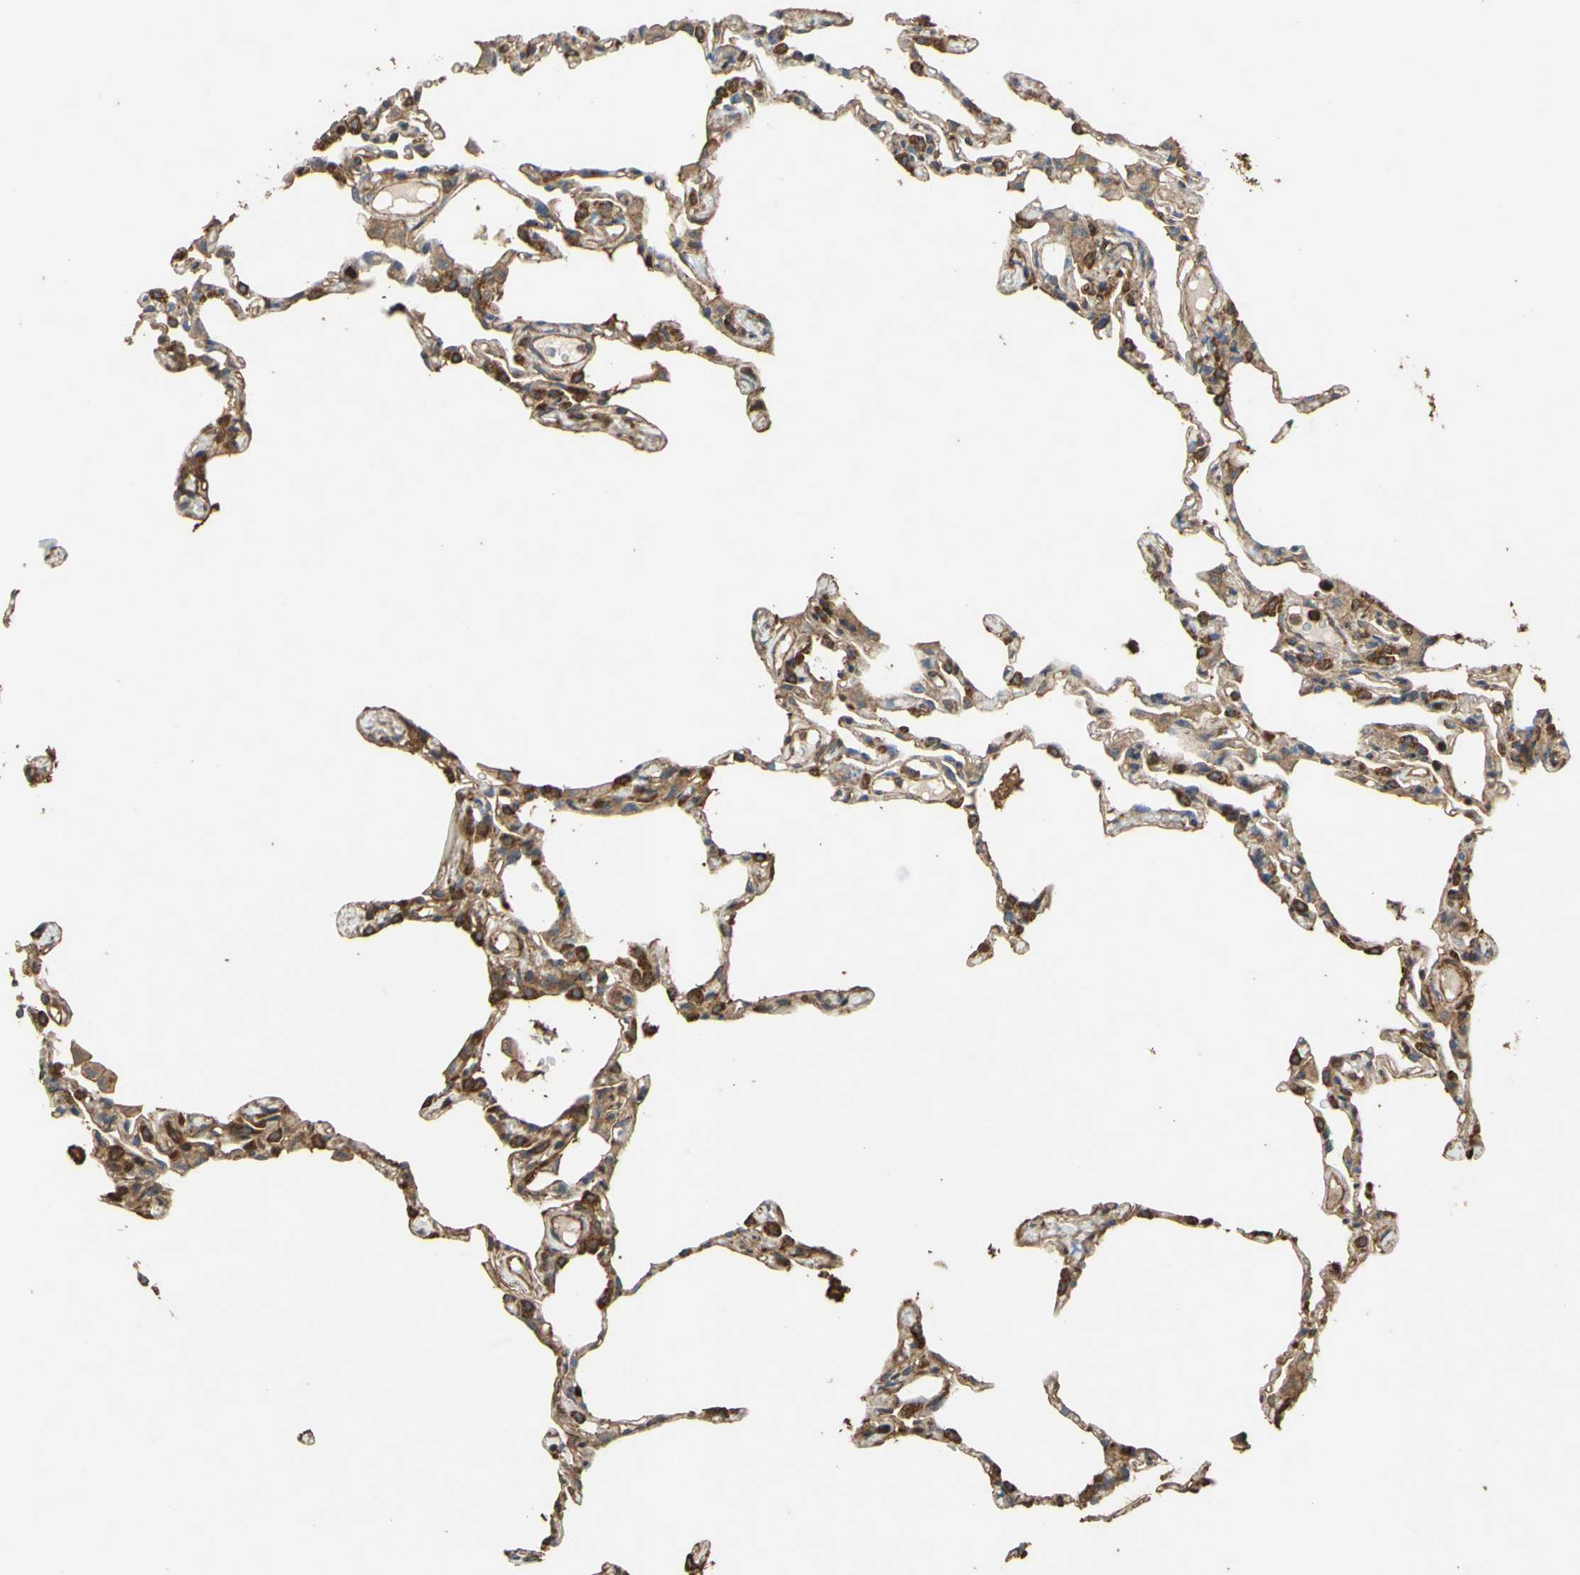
{"staining": {"intensity": "weak", "quantity": ">75%", "location": "cytoplasmic/membranous"}, "tissue": "lung", "cell_type": "Alveolar cells", "image_type": "normal", "snomed": [{"axis": "morphology", "description": "Normal tissue, NOS"}, {"axis": "topography", "description": "Lung"}], "caption": "Immunohistochemistry (IHC) (DAB (3,3'-diaminobenzidine)) staining of unremarkable human lung displays weak cytoplasmic/membranous protein staining in about >75% of alveolar cells. (DAB (3,3'-diaminobenzidine) IHC, brown staining for protein, blue staining for nuclei).", "gene": "CTTN", "patient": {"sex": "female", "age": 49}}